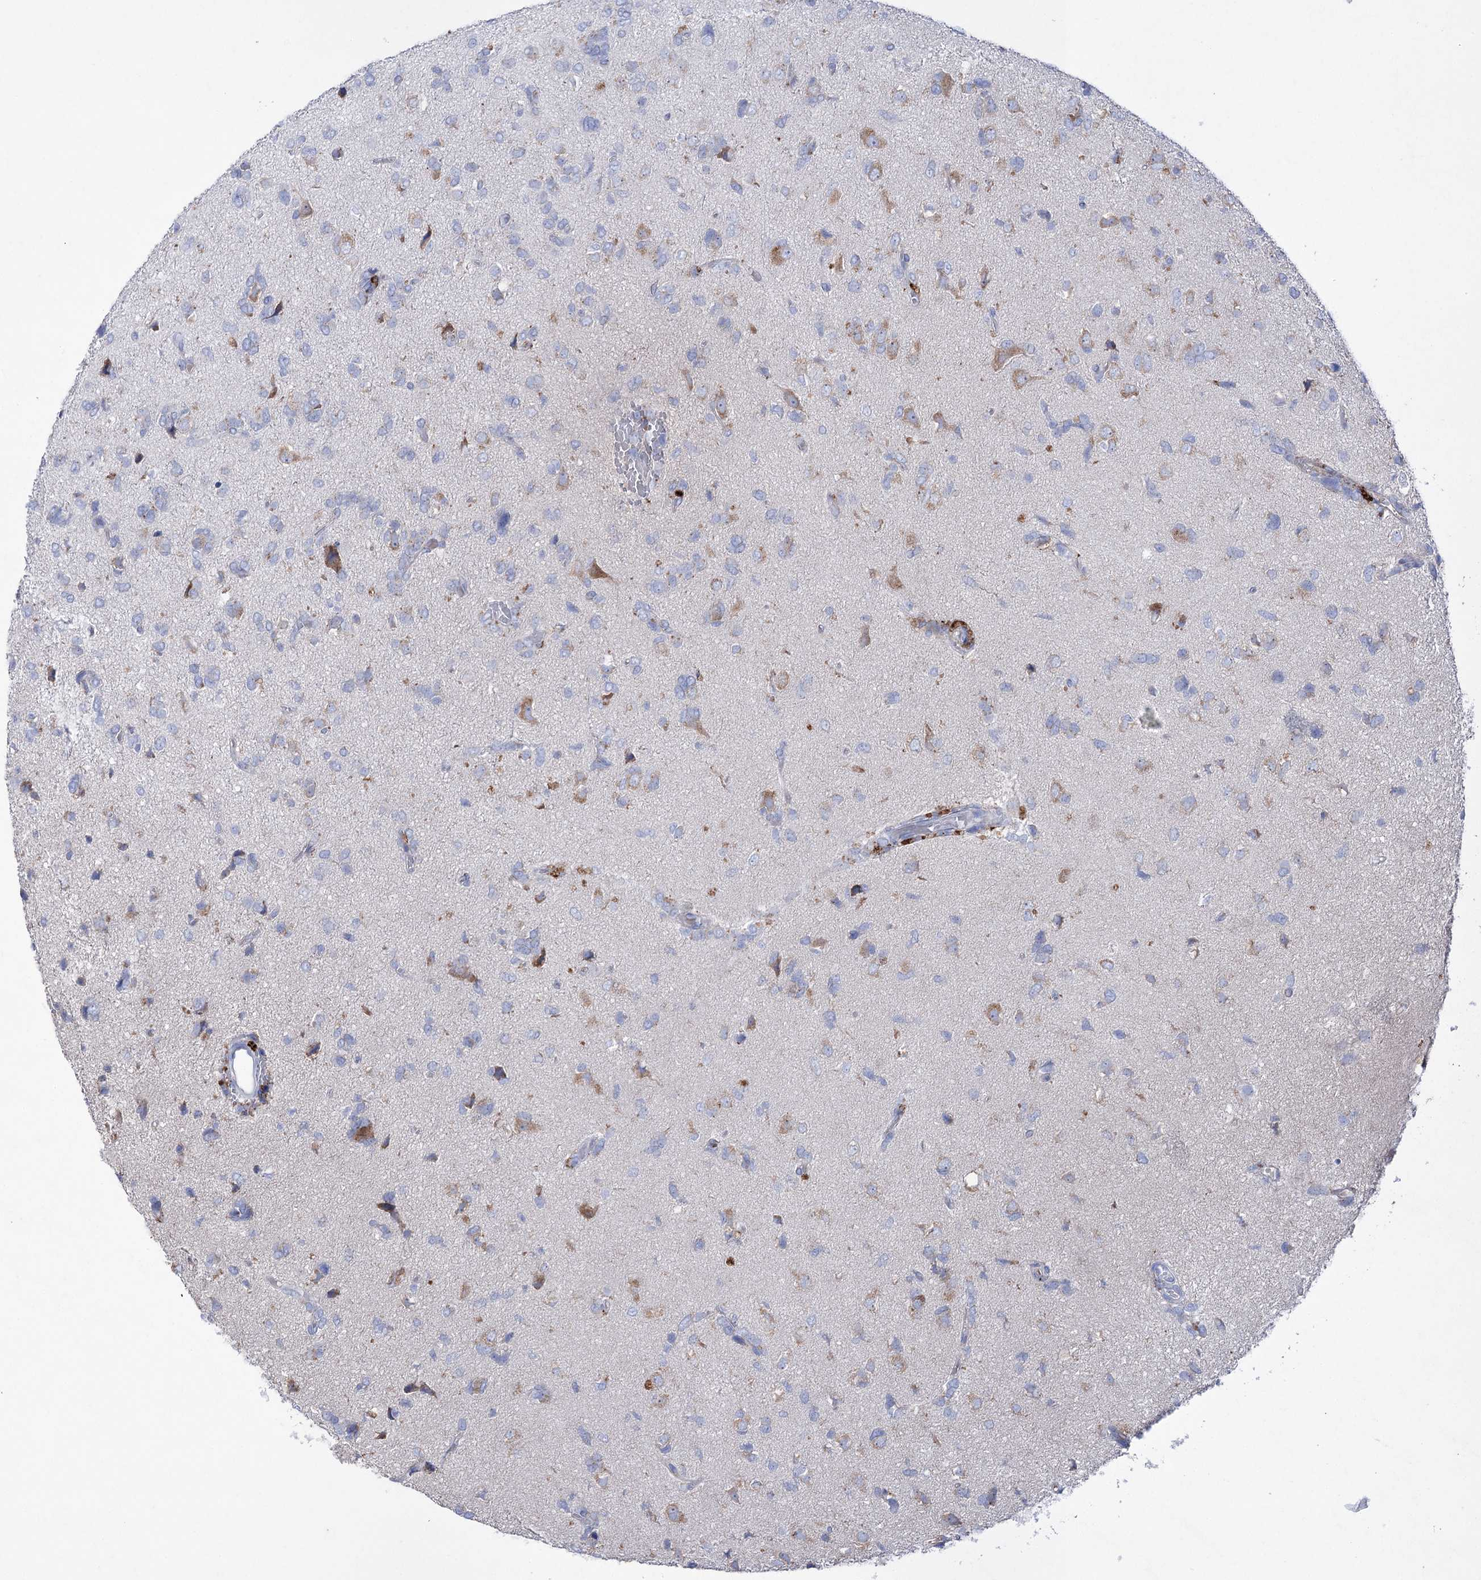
{"staining": {"intensity": "negative", "quantity": "none", "location": "none"}, "tissue": "glioma", "cell_type": "Tumor cells", "image_type": "cancer", "snomed": [{"axis": "morphology", "description": "Glioma, malignant, High grade"}, {"axis": "topography", "description": "Brain"}], "caption": "A high-resolution photomicrograph shows immunohistochemistry staining of glioma, which reveals no significant positivity in tumor cells. The staining is performed using DAB brown chromogen with nuclei counter-stained in using hematoxylin.", "gene": "NAGLU", "patient": {"sex": "female", "age": 59}}